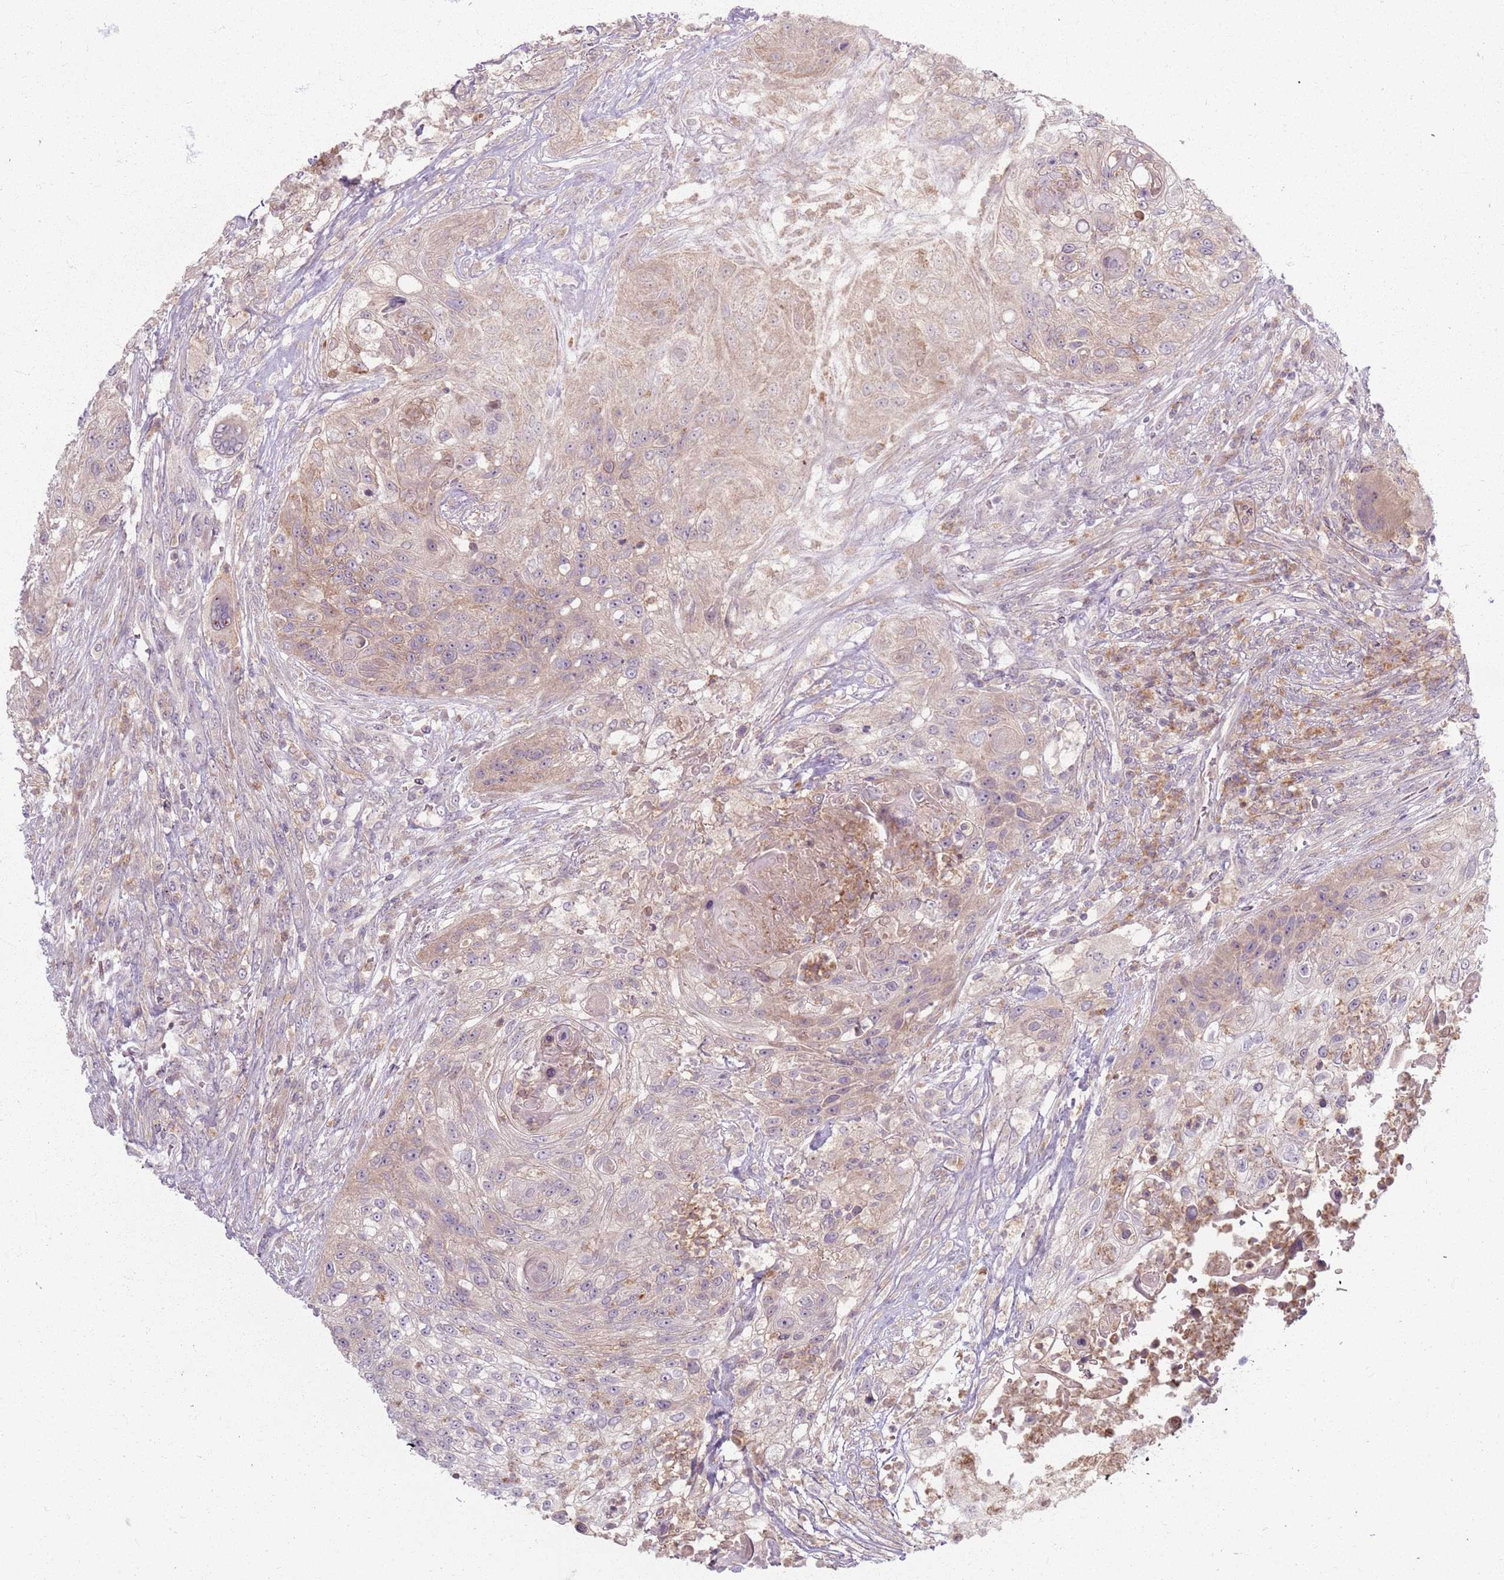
{"staining": {"intensity": "weak", "quantity": "25%-75%", "location": "cytoplasmic/membranous"}, "tissue": "urothelial cancer", "cell_type": "Tumor cells", "image_type": "cancer", "snomed": [{"axis": "morphology", "description": "Urothelial carcinoma, High grade"}, {"axis": "topography", "description": "Urinary bladder"}], "caption": "Brown immunohistochemical staining in urothelial cancer reveals weak cytoplasmic/membranous expression in about 25%-75% of tumor cells.", "gene": "ZDHHC2", "patient": {"sex": "female", "age": 60}}